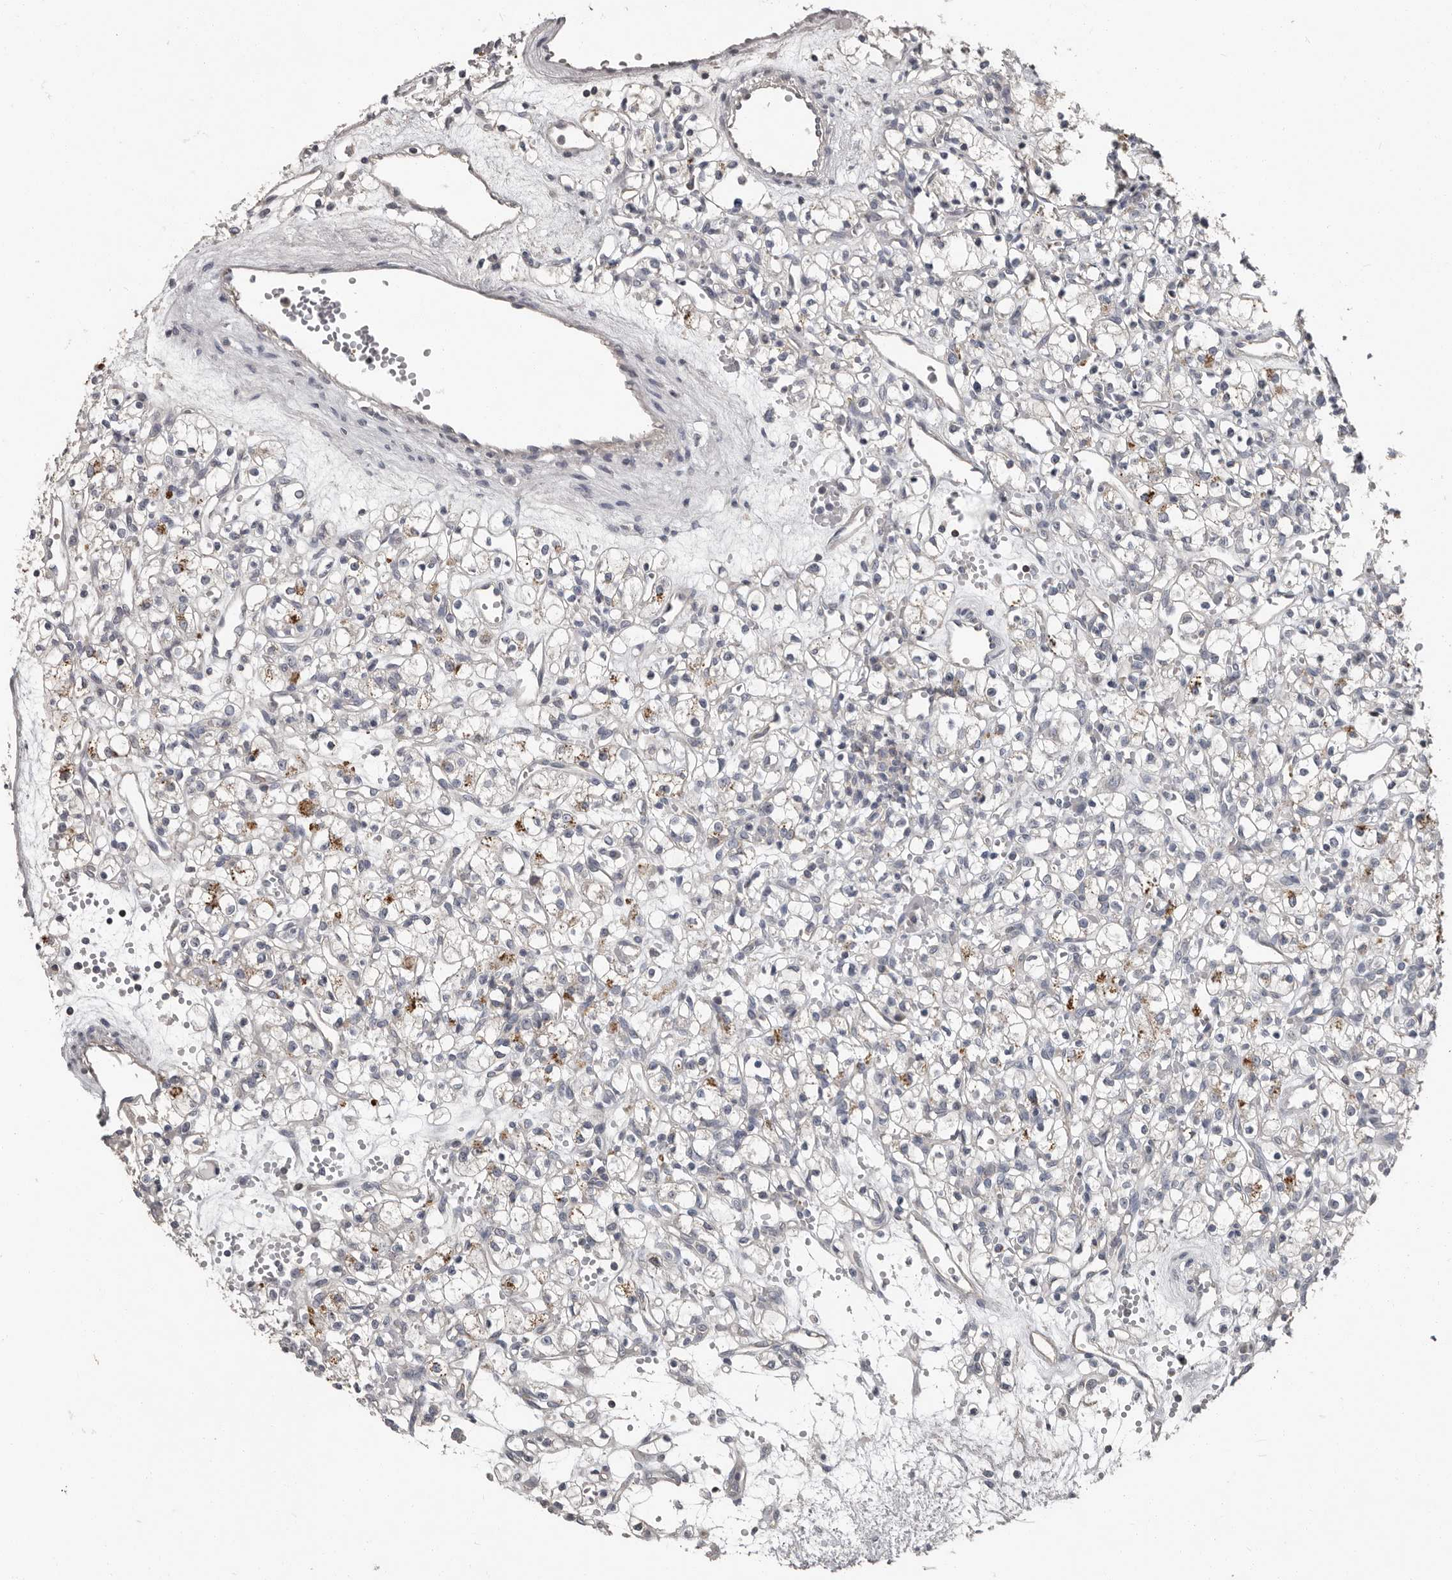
{"staining": {"intensity": "moderate", "quantity": "<25%", "location": "cytoplasmic/membranous"}, "tissue": "renal cancer", "cell_type": "Tumor cells", "image_type": "cancer", "snomed": [{"axis": "morphology", "description": "Adenocarcinoma, NOS"}, {"axis": "topography", "description": "Kidney"}], "caption": "Human adenocarcinoma (renal) stained with a protein marker demonstrates moderate staining in tumor cells.", "gene": "CA6", "patient": {"sex": "female", "age": 59}}